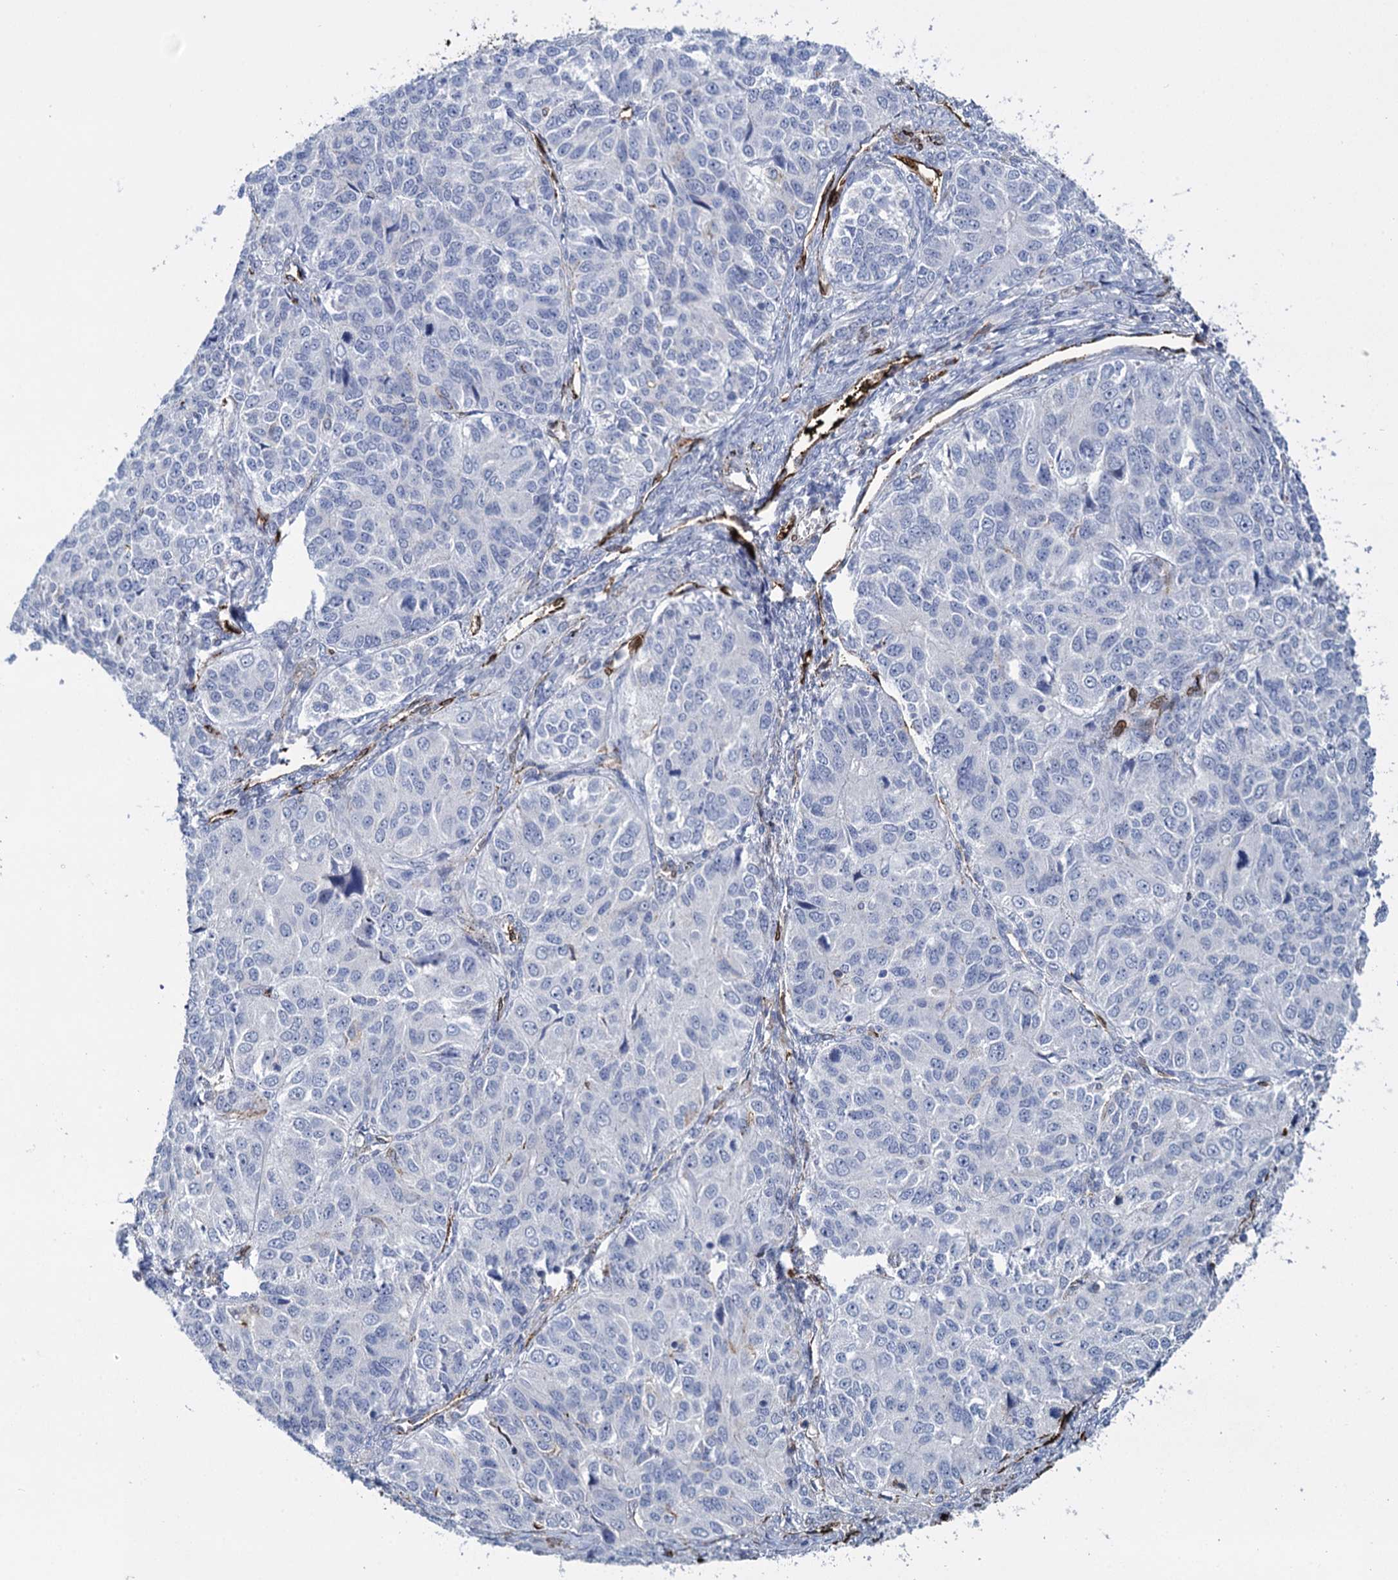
{"staining": {"intensity": "negative", "quantity": "none", "location": "none"}, "tissue": "ovarian cancer", "cell_type": "Tumor cells", "image_type": "cancer", "snomed": [{"axis": "morphology", "description": "Carcinoma, endometroid"}, {"axis": "topography", "description": "Ovary"}], "caption": "Photomicrograph shows no significant protein expression in tumor cells of endometroid carcinoma (ovarian).", "gene": "SNCG", "patient": {"sex": "female", "age": 51}}